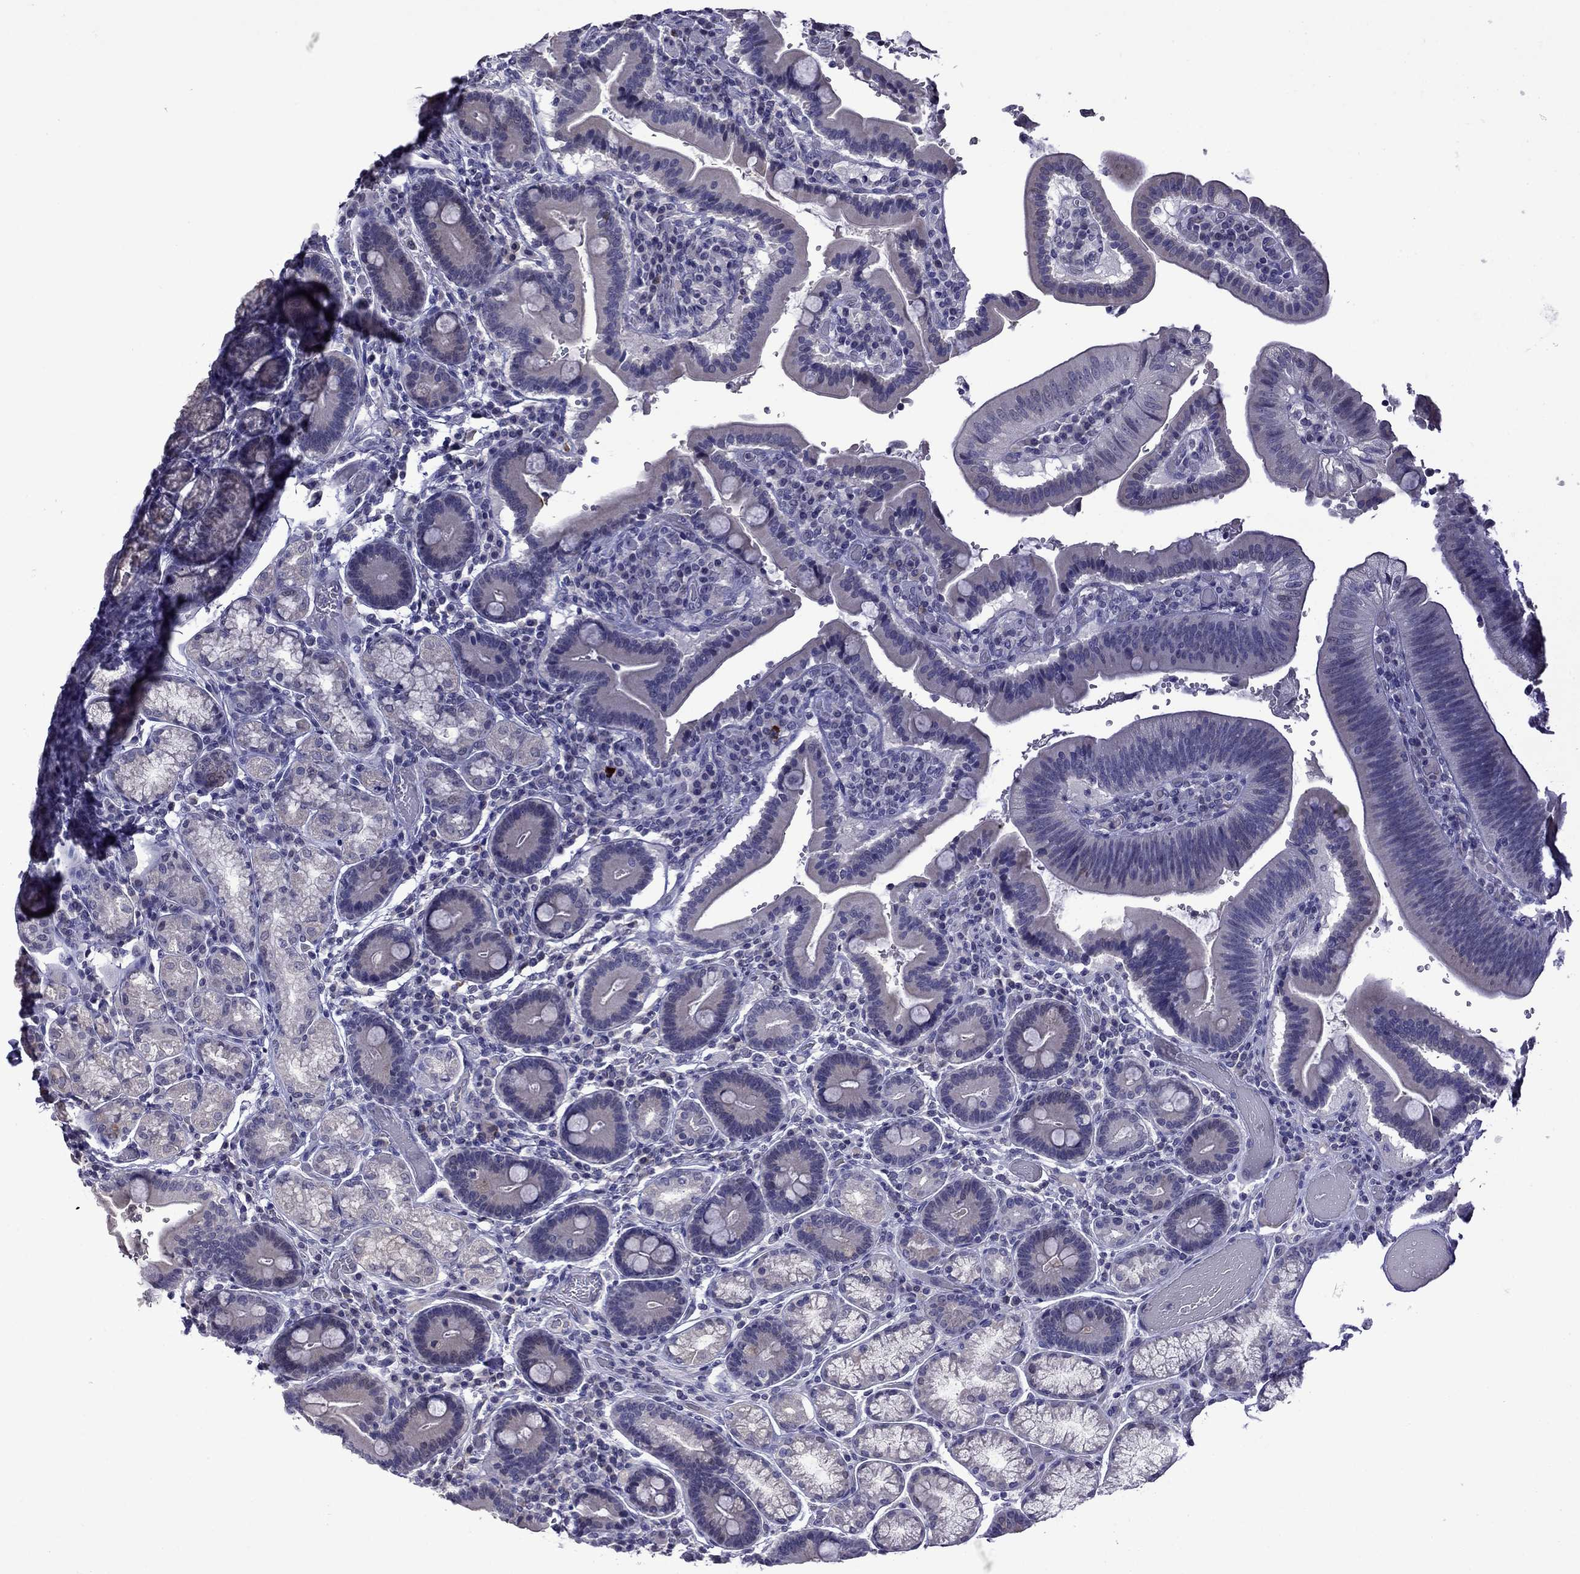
{"staining": {"intensity": "negative", "quantity": "none", "location": "none"}, "tissue": "duodenum", "cell_type": "Glandular cells", "image_type": "normal", "snomed": [{"axis": "morphology", "description": "Normal tissue, NOS"}, {"axis": "topography", "description": "Duodenum"}], "caption": "High power microscopy image of an immunohistochemistry micrograph of unremarkable duodenum, revealing no significant expression in glandular cells. (DAB IHC visualized using brightfield microscopy, high magnification).", "gene": "STAR", "patient": {"sex": "female", "age": 62}}